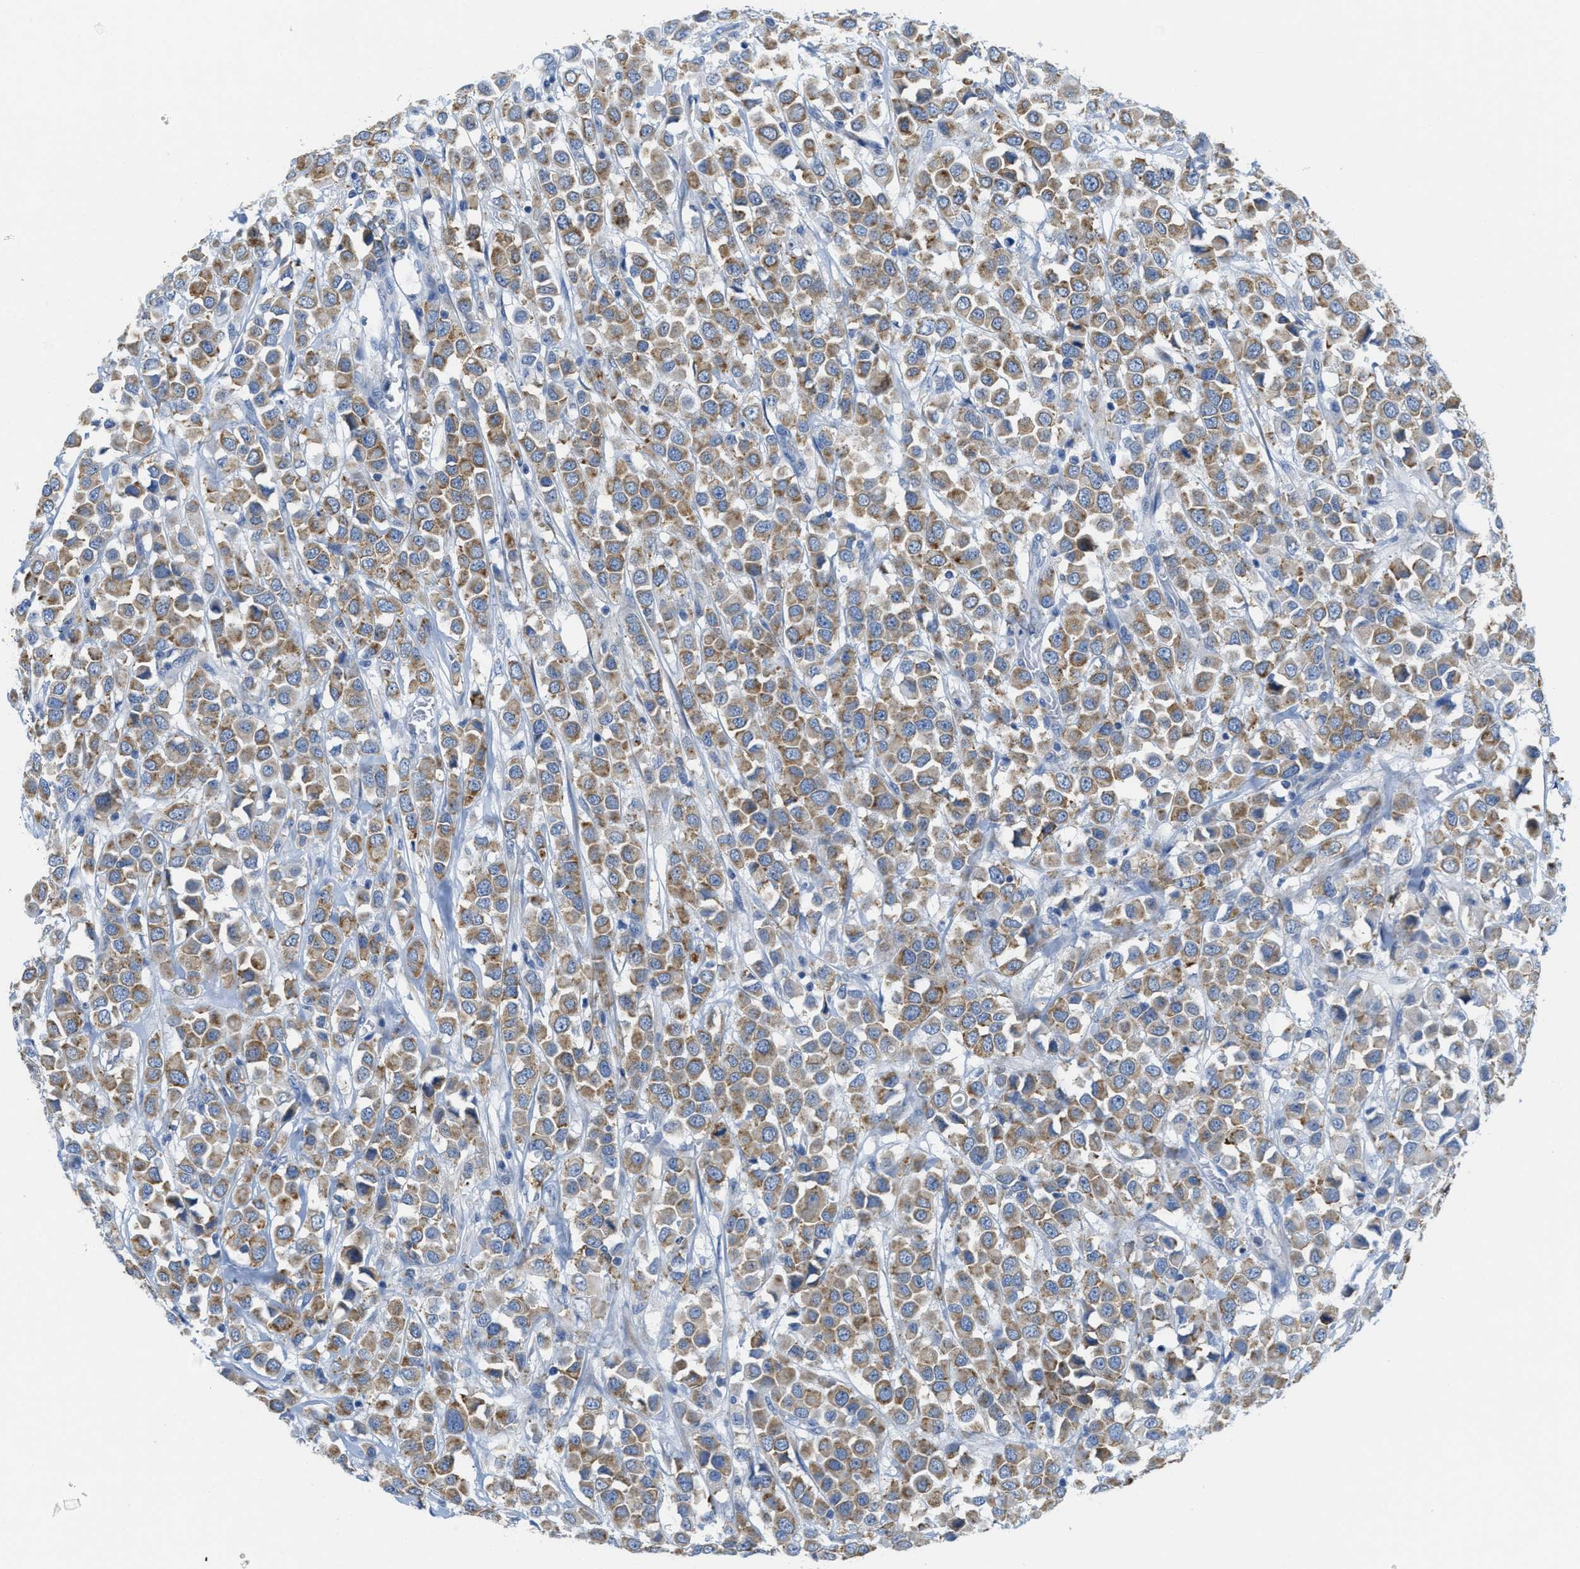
{"staining": {"intensity": "moderate", "quantity": ">75%", "location": "cytoplasmic/membranous"}, "tissue": "breast cancer", "cell_type": "Tumor cells", "image_type": "cancer", "snomed": [{"axis": "morphology", "description": "Duct carcinoma"}, {"axis": "topography", "description": "Breast"}], "caption": "DAB immunohistochemical staining of breast cancer reveals moderate cytoplasmic/membranous protein expression in approximately >75% of tumor cells.", "gene": "PTDSS1", "patient": {"sex": "female", "age": 61}}